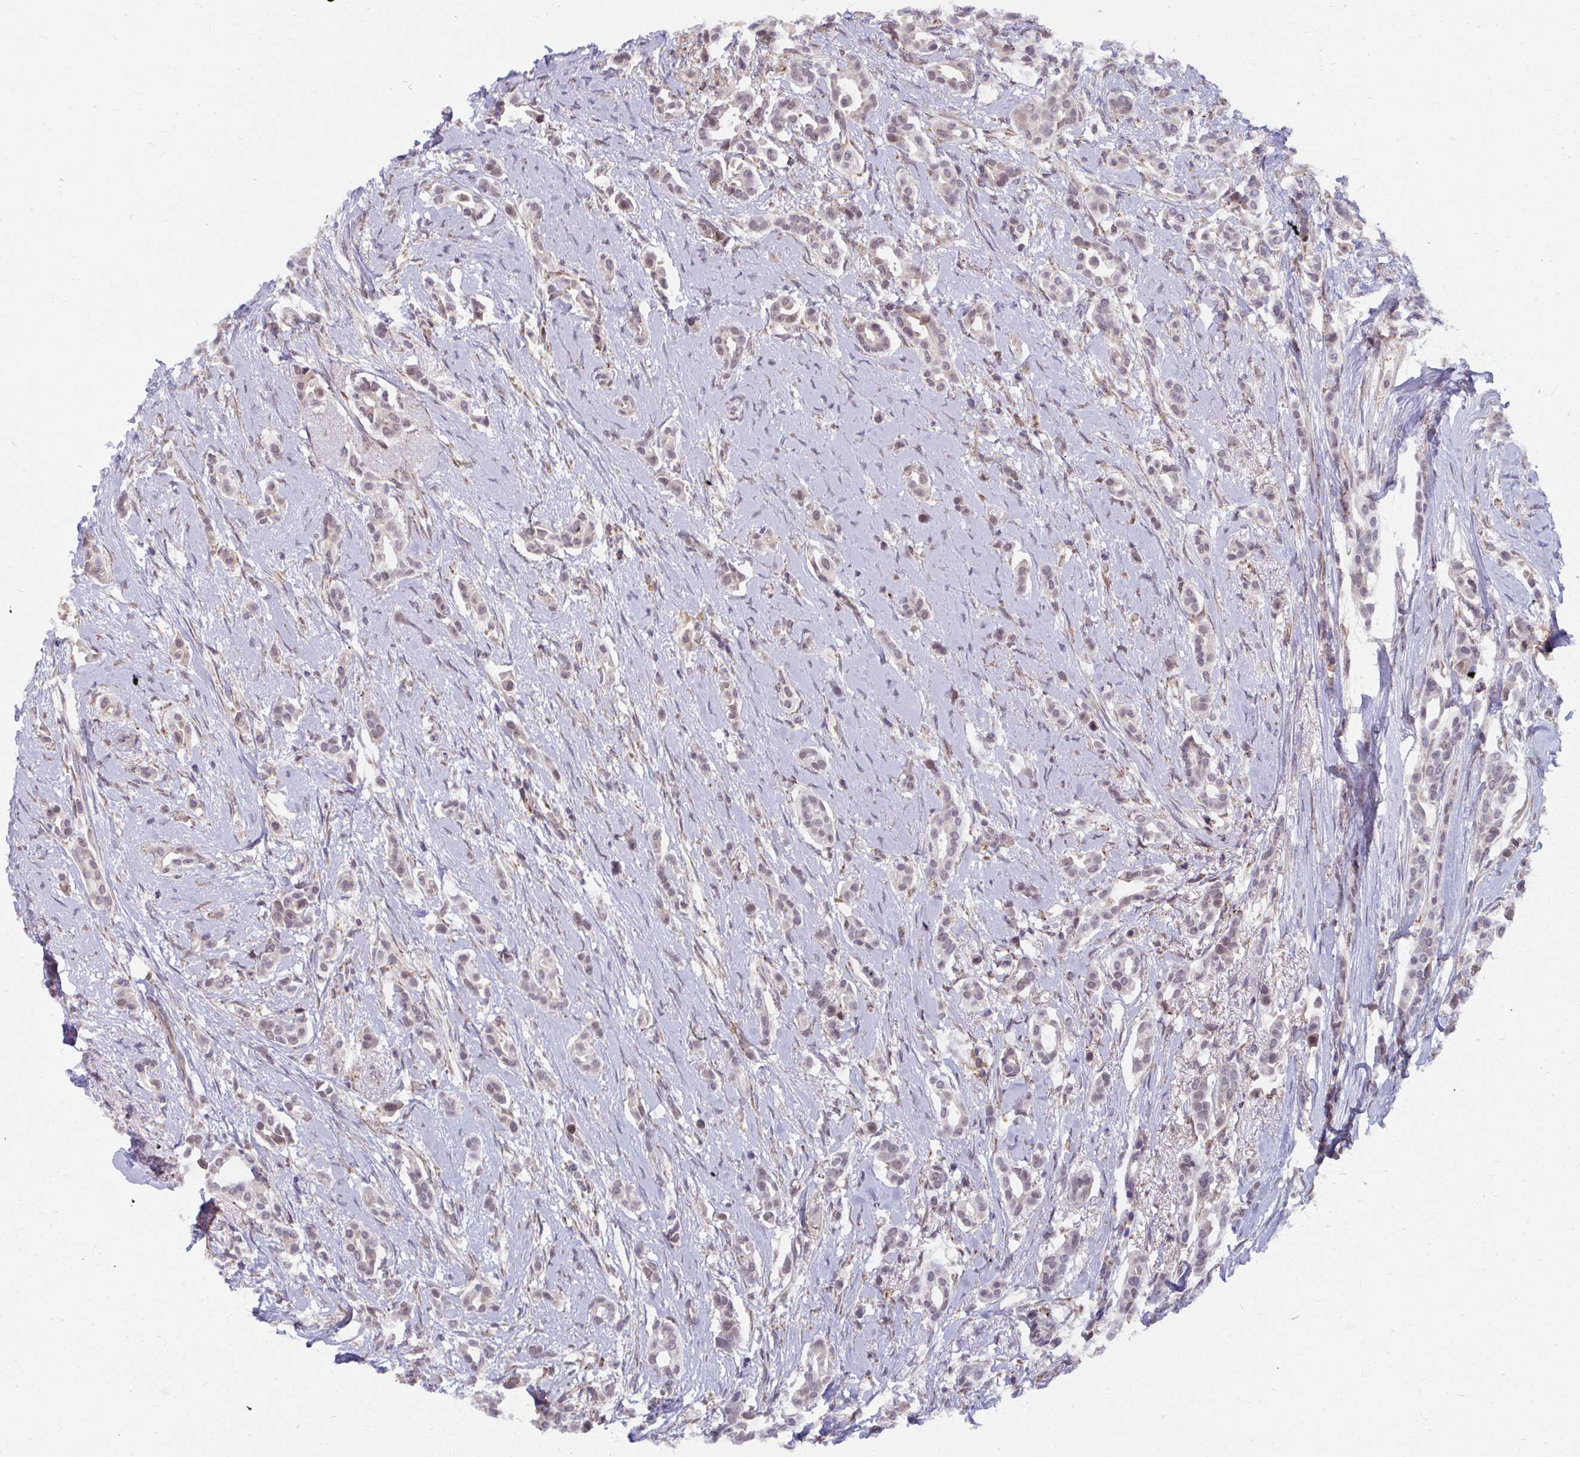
{"staining": {"intensity": "weak", "quantity": "<25%", "location": "nuclear"}, "tissue": "breast cancer", "cell_type": "Tumor cells", "image_type": "cancer", "snomed": [{"axis": "morphology", "description": "Duct carcinoma"}, {"axis": "topography", "description": "Breast"}], "caption": "There is no significant expression in tumor cells of breast cancer. (DAB IHC with hematoxylin counter stain).", "gene": "NMNAT1", "patient": {"sex": "female", "age": 64}}